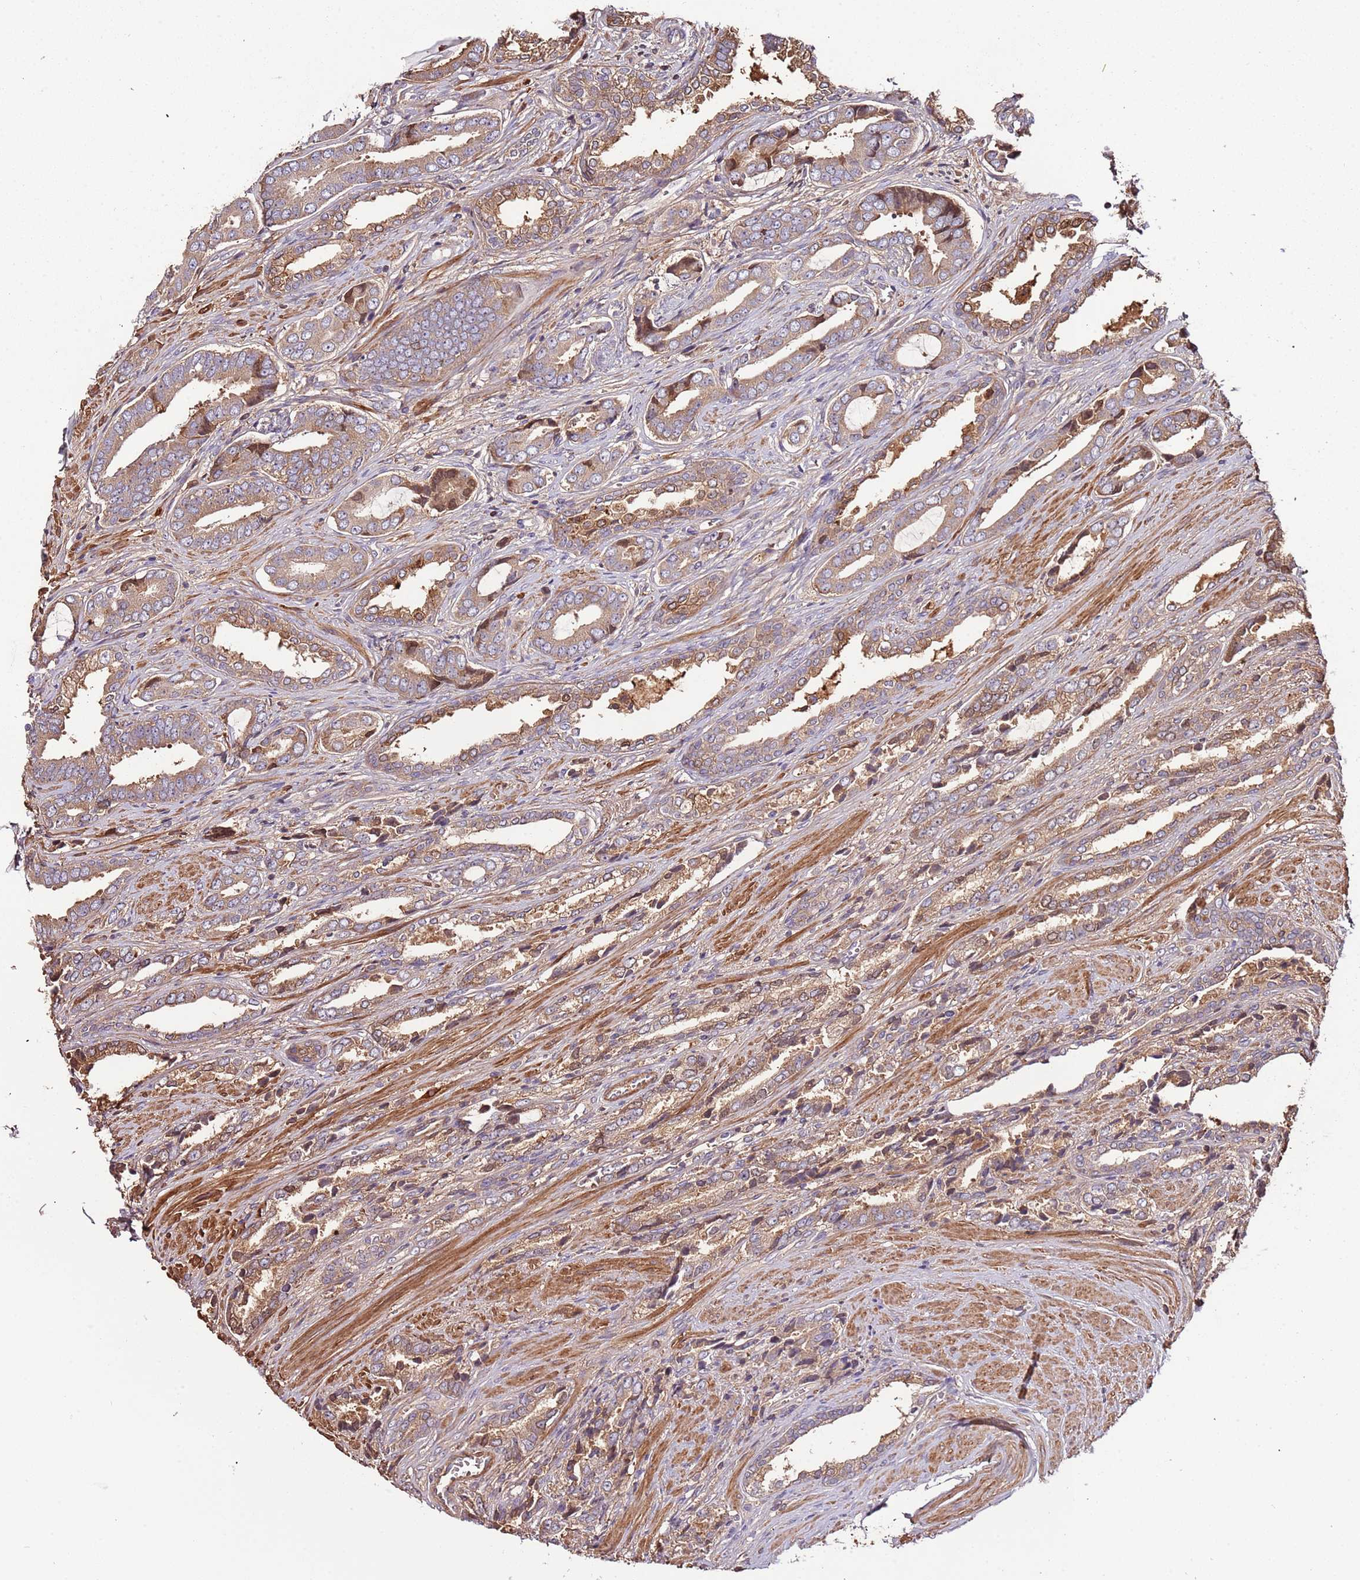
{"staining": {"intensity": "moderate", "quantity": ">75%", "location": "cytoplasmic/membranous"}, "tissue": "prostate cancer", "cell_type": "Tumor cells", "image_type": "cancer", "snomed": [{"axis": "morphology", "description": "Adenocarcinoma, NOS"}, {"axis": "topography", "description": "Prostate and seminal vesicle, NOS"}], "caption": "Approximately >75% of tumor cells in prostate adenocarcinoma display moderate cytoplasmic/membranous protein staining as visualized by brown immunohistochemical staining.", "gene": "DENR", "patient": {"sex": "male", "age": 76}}